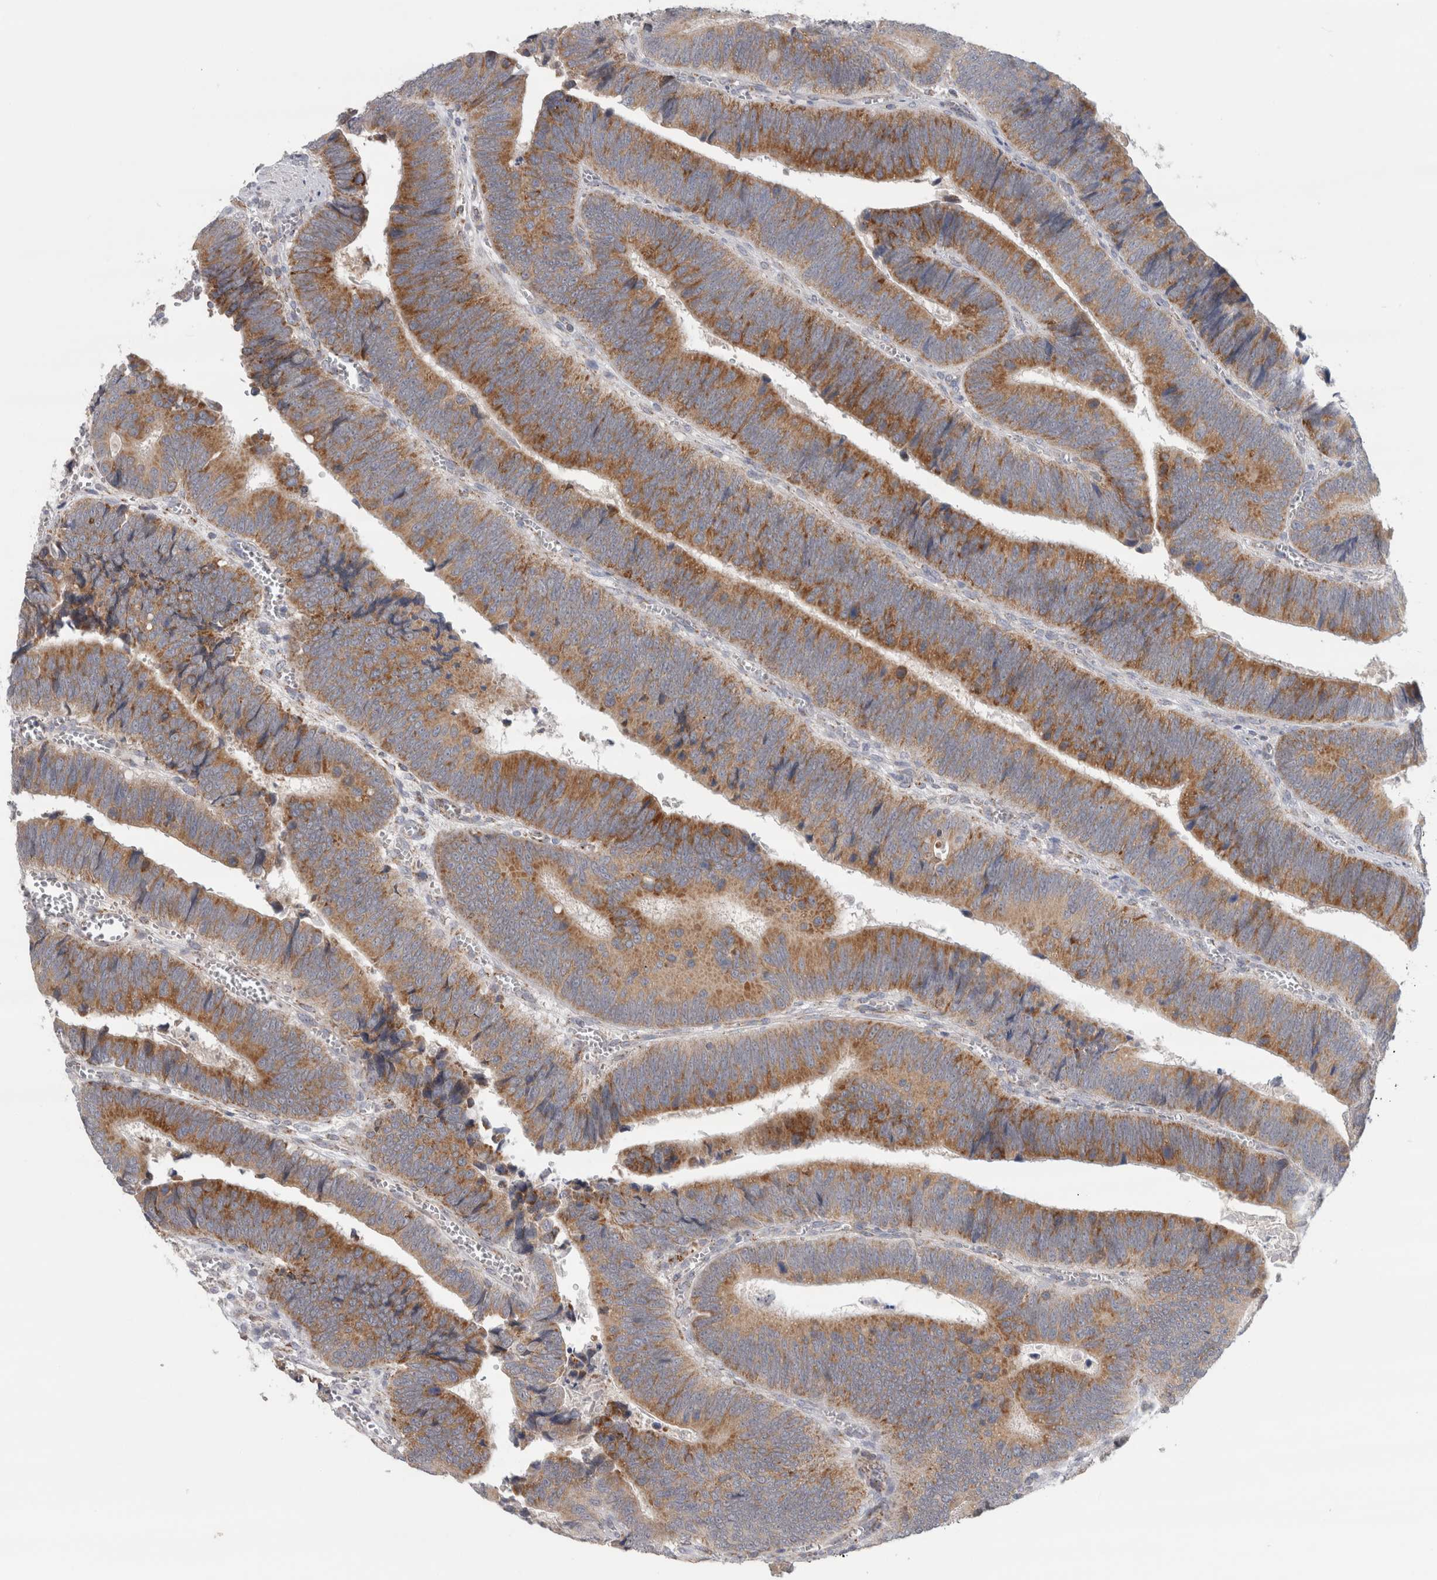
{"staining": {"intensity": "moderate", "quantity": ">75%", "location": "cytoplasmic/membranous"}, "tissue": "colorectal cancer", "cell_type": "Tumor cells", "image_type": "cancer", "snomed": [{"axis": "morphology", "description": "Inflammation, NOS"}, {"axis": "morphology", "description": "Adenocarcinoma, NOS"}, {"axis": "topography", "description": "Colon"}], "caption": "Adenocarcinoma (colorectal) tissue reveals moderate cytoplasmic/membranous positivity in about >75% of tumor cells, visualized by immunohistochemistry.", "gene": "RAB18", "patient": {"sex": "male", "age": 72}}